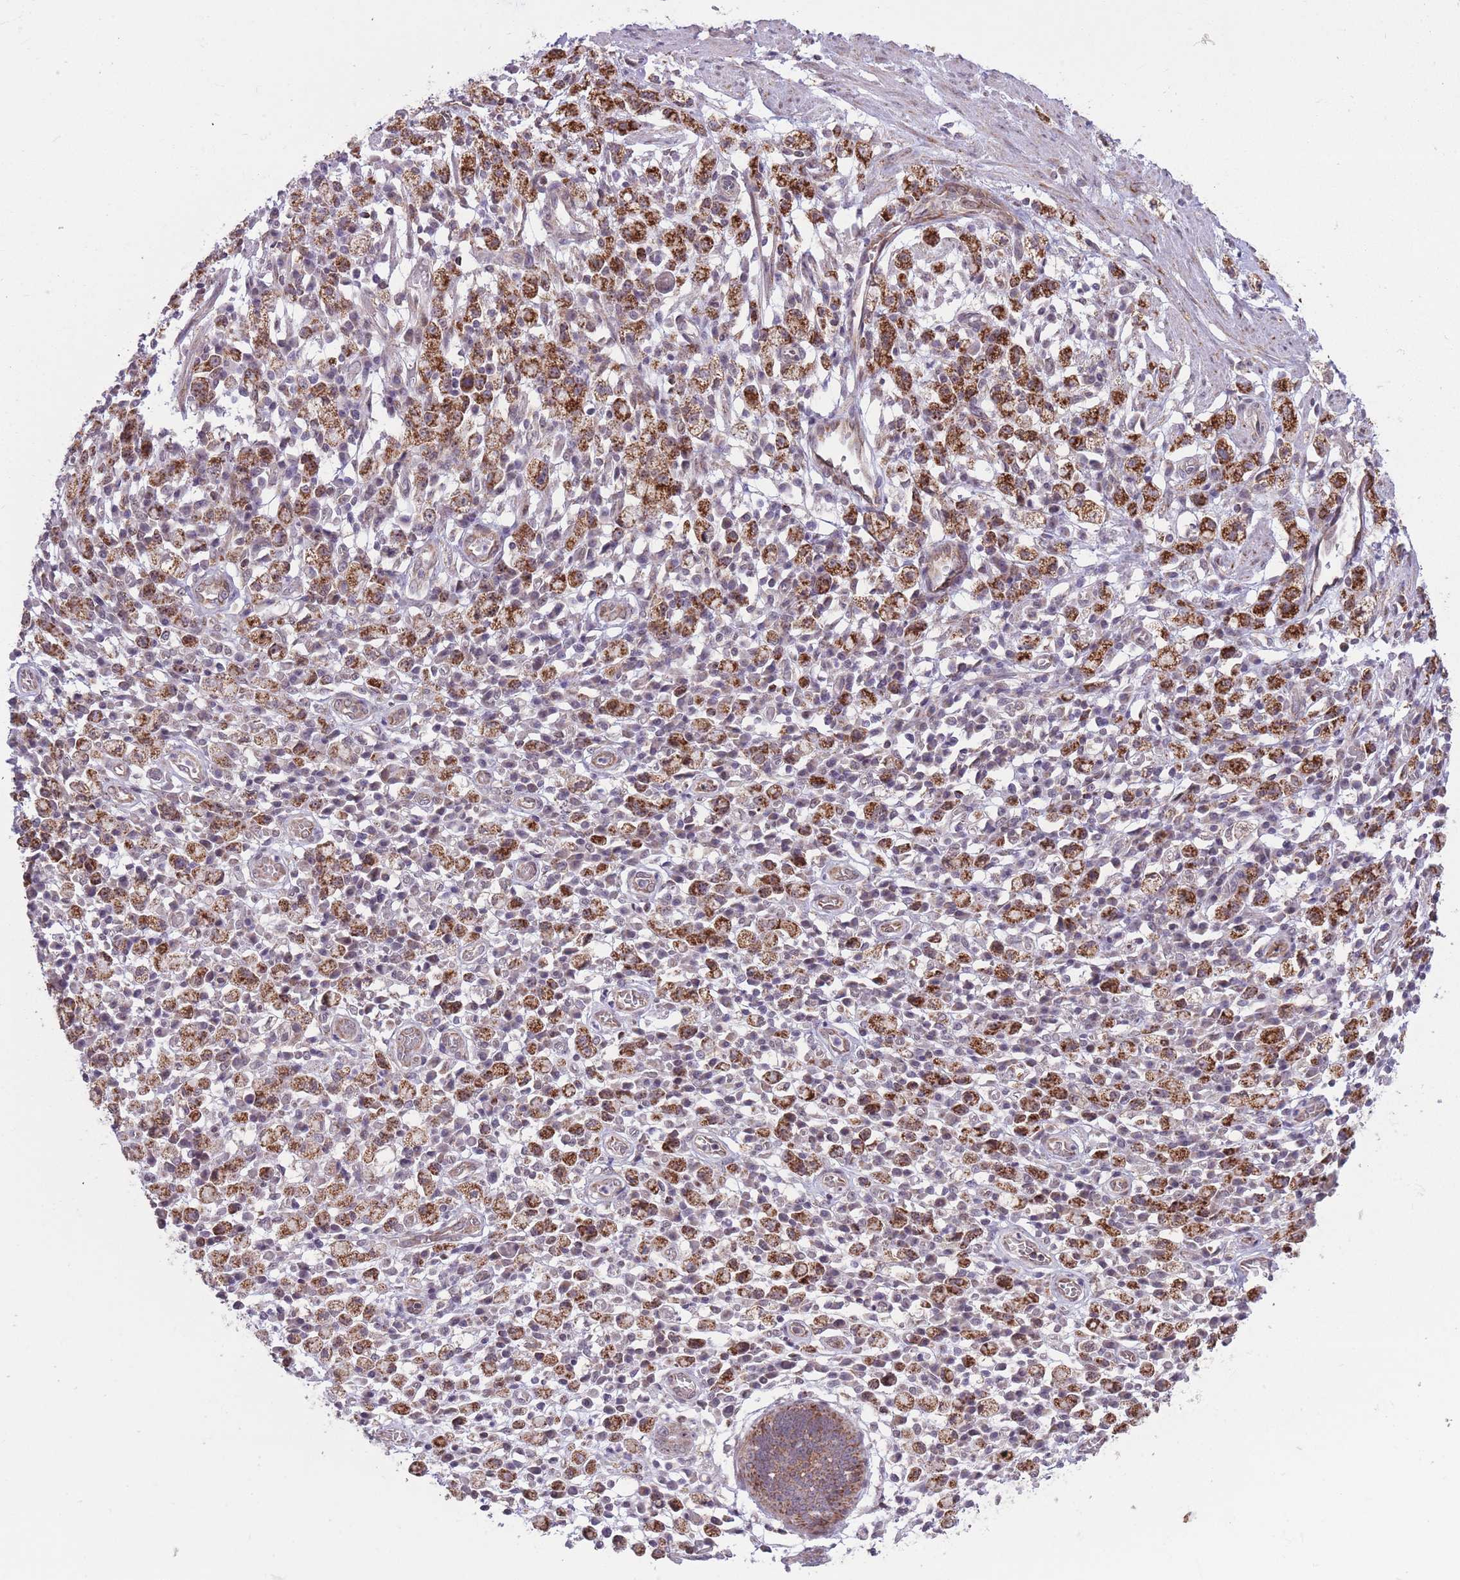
{"staining": {"intensity": "strong", "quantity": ">75%", "location": "cytoplasmic/membranous"}, "tissue": "stomach cancer", "cell_type": "Tumor cells", "image_type": "cancer", "snomed": [{"axis": "morphology", "description": "Adenocarcinoma, NOS"}, {"axis": "topography", "description": "Stomach"}], "caption": "Strong cytoplasmic/membranous protein expression is seen in about >75% of tumor cells in stomach cancer.", "gene": "DPYSL4", "patient": {"sex": "male", "age": 77}}